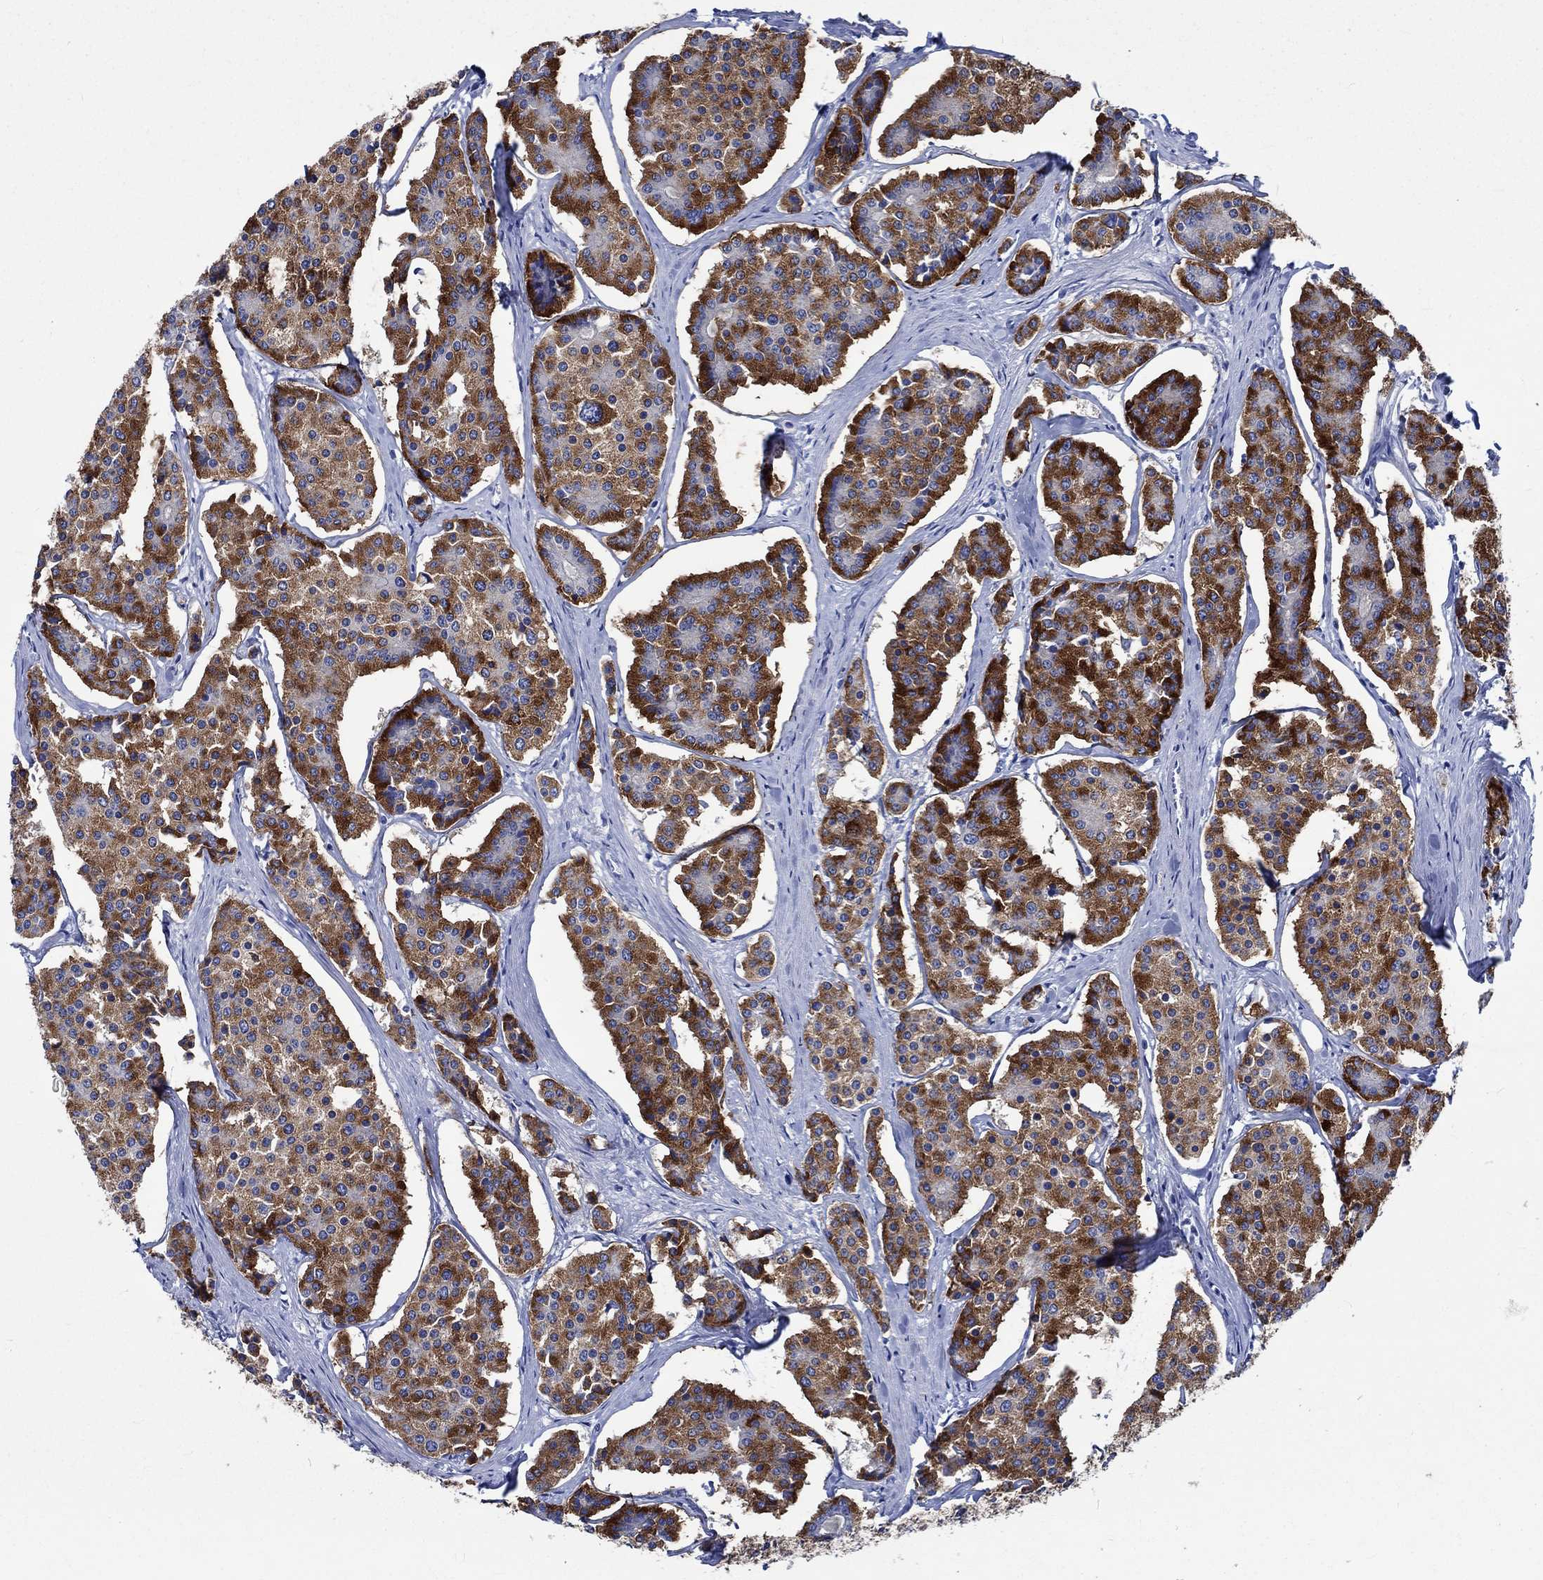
{"staining": {"intensity": "strong", "quantity": ">75%", "location": "cytoplasmic/membranous"}, "tissue": "carcinoid", "cell_type": "Tumor cells", "image_type": "cancer", "snomed": [{"axis": "morphology", "description": "Carcinoid, malignant, NOS"}, {"axis": "topography", "description": "Small intestine"}], "caption": "Approximately >75% of tumor cells in human carcinoid (malignant) exhibit strong cytoplasmic/membranous protein staining as visualized by brown immunohistochemical staining.", "gene": "PTPRN2", "patient": {"sex": "female", "age": 65}}